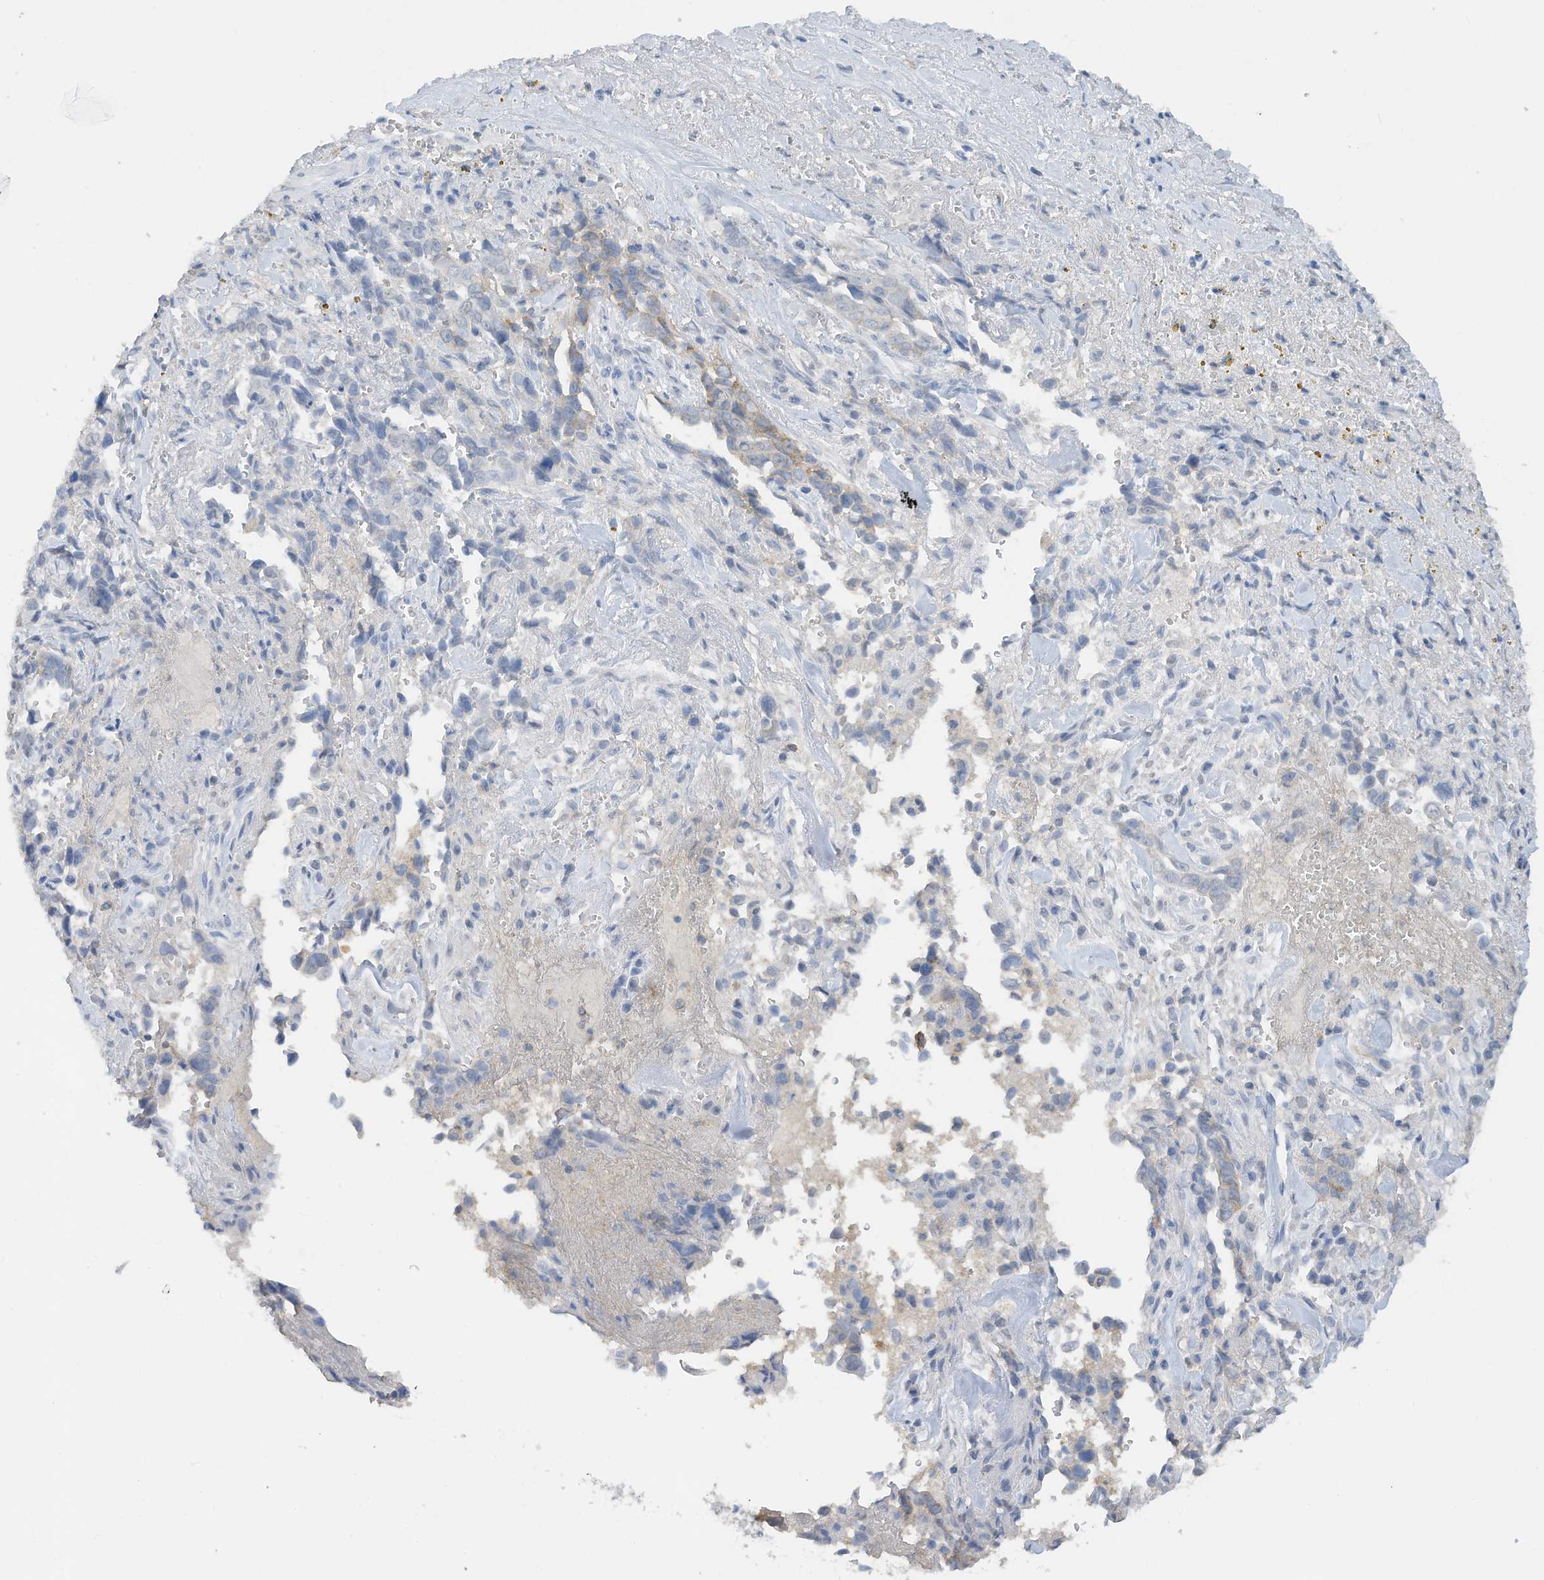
{"staining": {"intensity": "moderate", "quantity": "<25%", "location": "cytoplasmic/membranous"}, "tissue": "liver cancer", "cell_type": "Tumor cells", "image_type": "cancer", "snomed": [{"axis": "morphology", "description": "Cholangiocarcinoma"}, {"axis": "topography", "description": "Liver"}], "caption": "A brown stain labels moderate cytoplasmic/membranous staining of a protein in cholangiocarcinoma (liver) tumor cells.", "gene": "HAS3", "patient": {"sex": "female", "age": 79}}